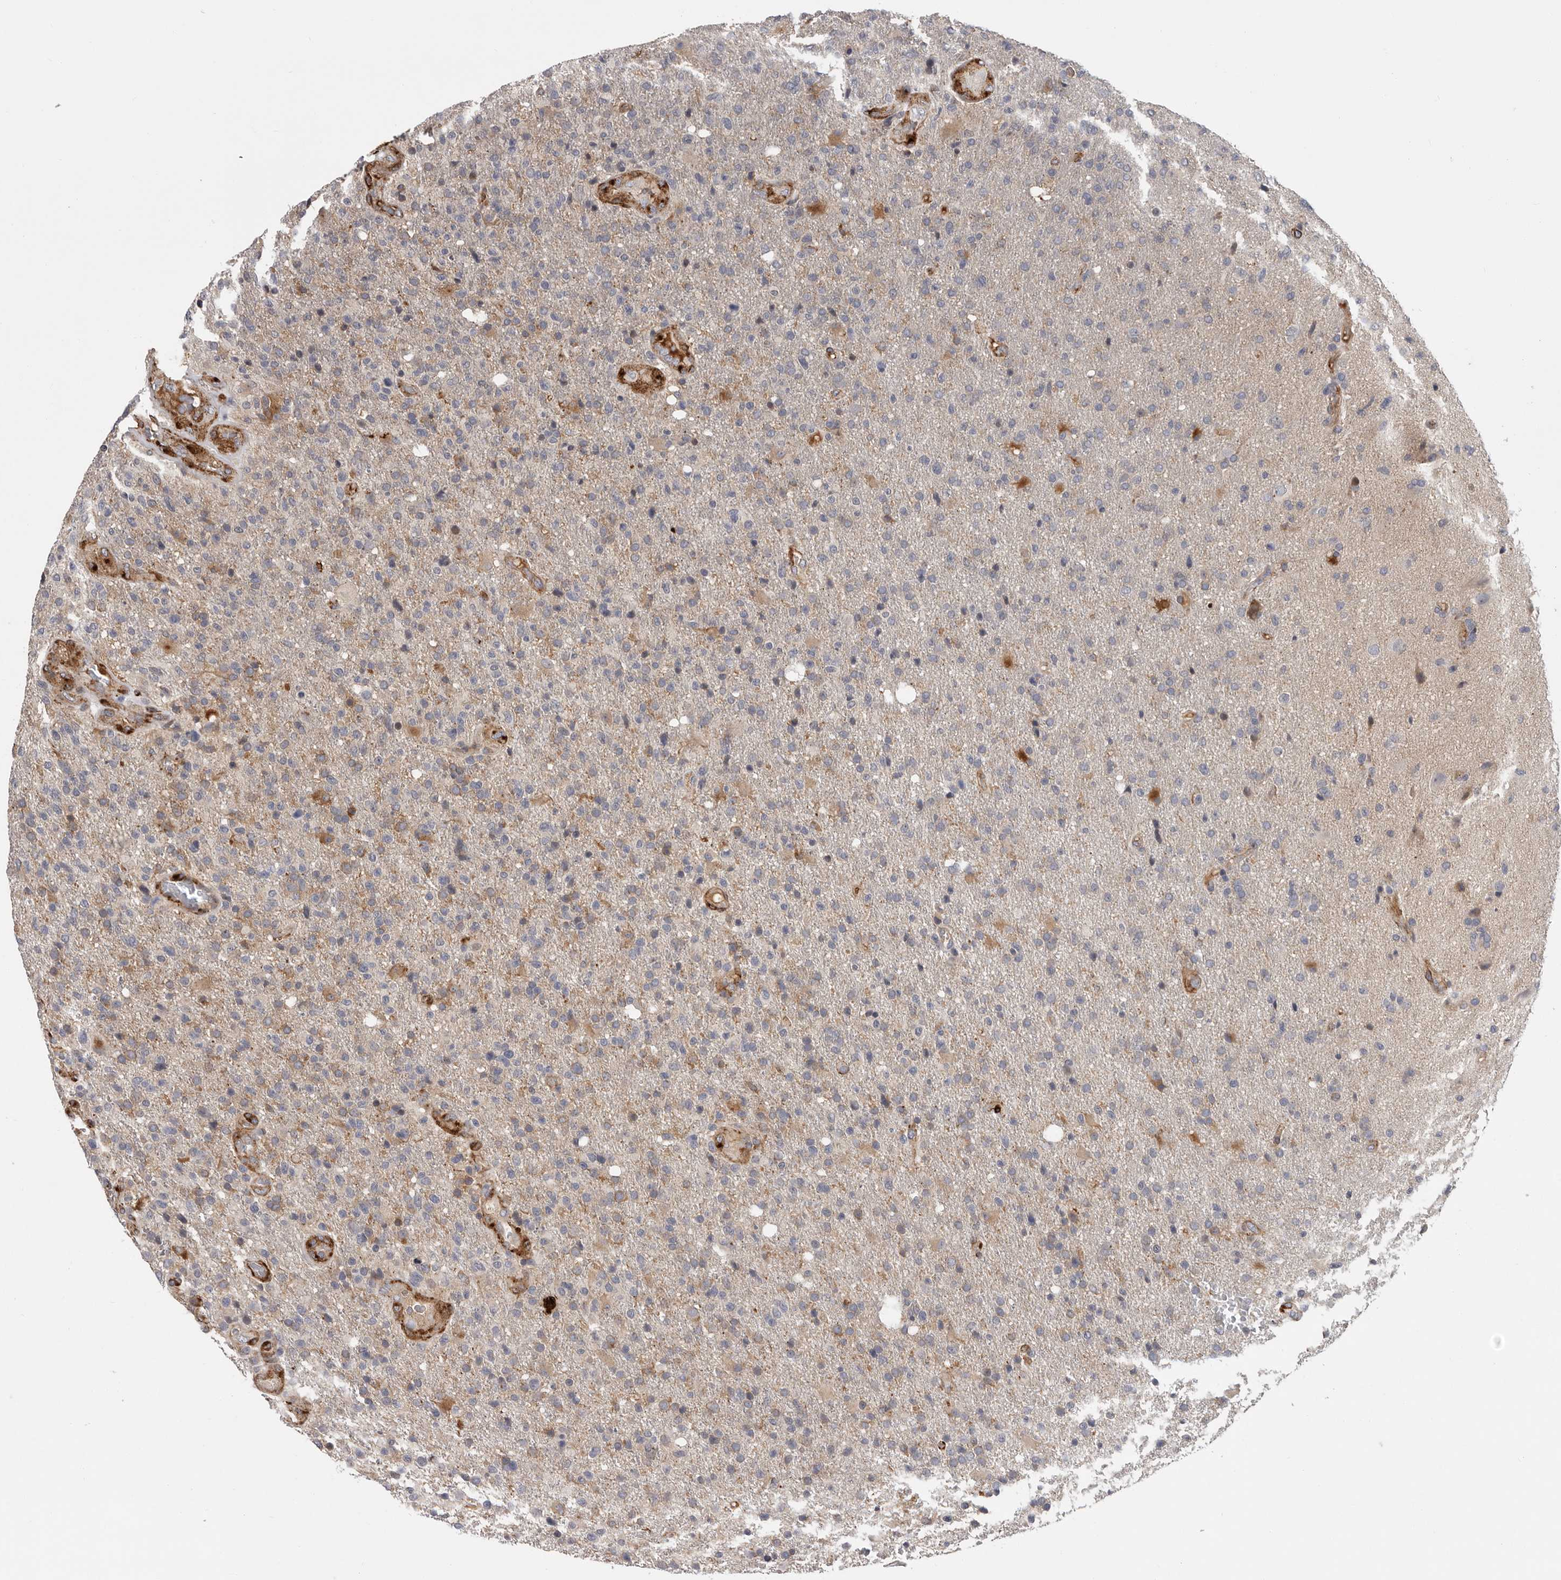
{"staining": {"intensity": "weak", "quantity": "25%-75%", "location": "cytoplasmic/membranous"}, "tissue": "glioma", "cell_type": "Tumor cells", "image_type": "cancer", "snomed": [{"axis": "morphology", "description": "Glioma, malignant, High grade"}, {"axis": "topography", "description": "Brain"}], "caption": "A brown stain labels weak cytoplasmic/membranous staining of a protein in human high-grade glioma (malignant) tumor cells. The staining was performed using DAB (3,3'-diaminobenzidine), with brown indicating positive protein expression. Nuclei are stained blue with hematoxylin.", "gene": "ATXN3L", "patient": {"sex": "male", "age": 72}}